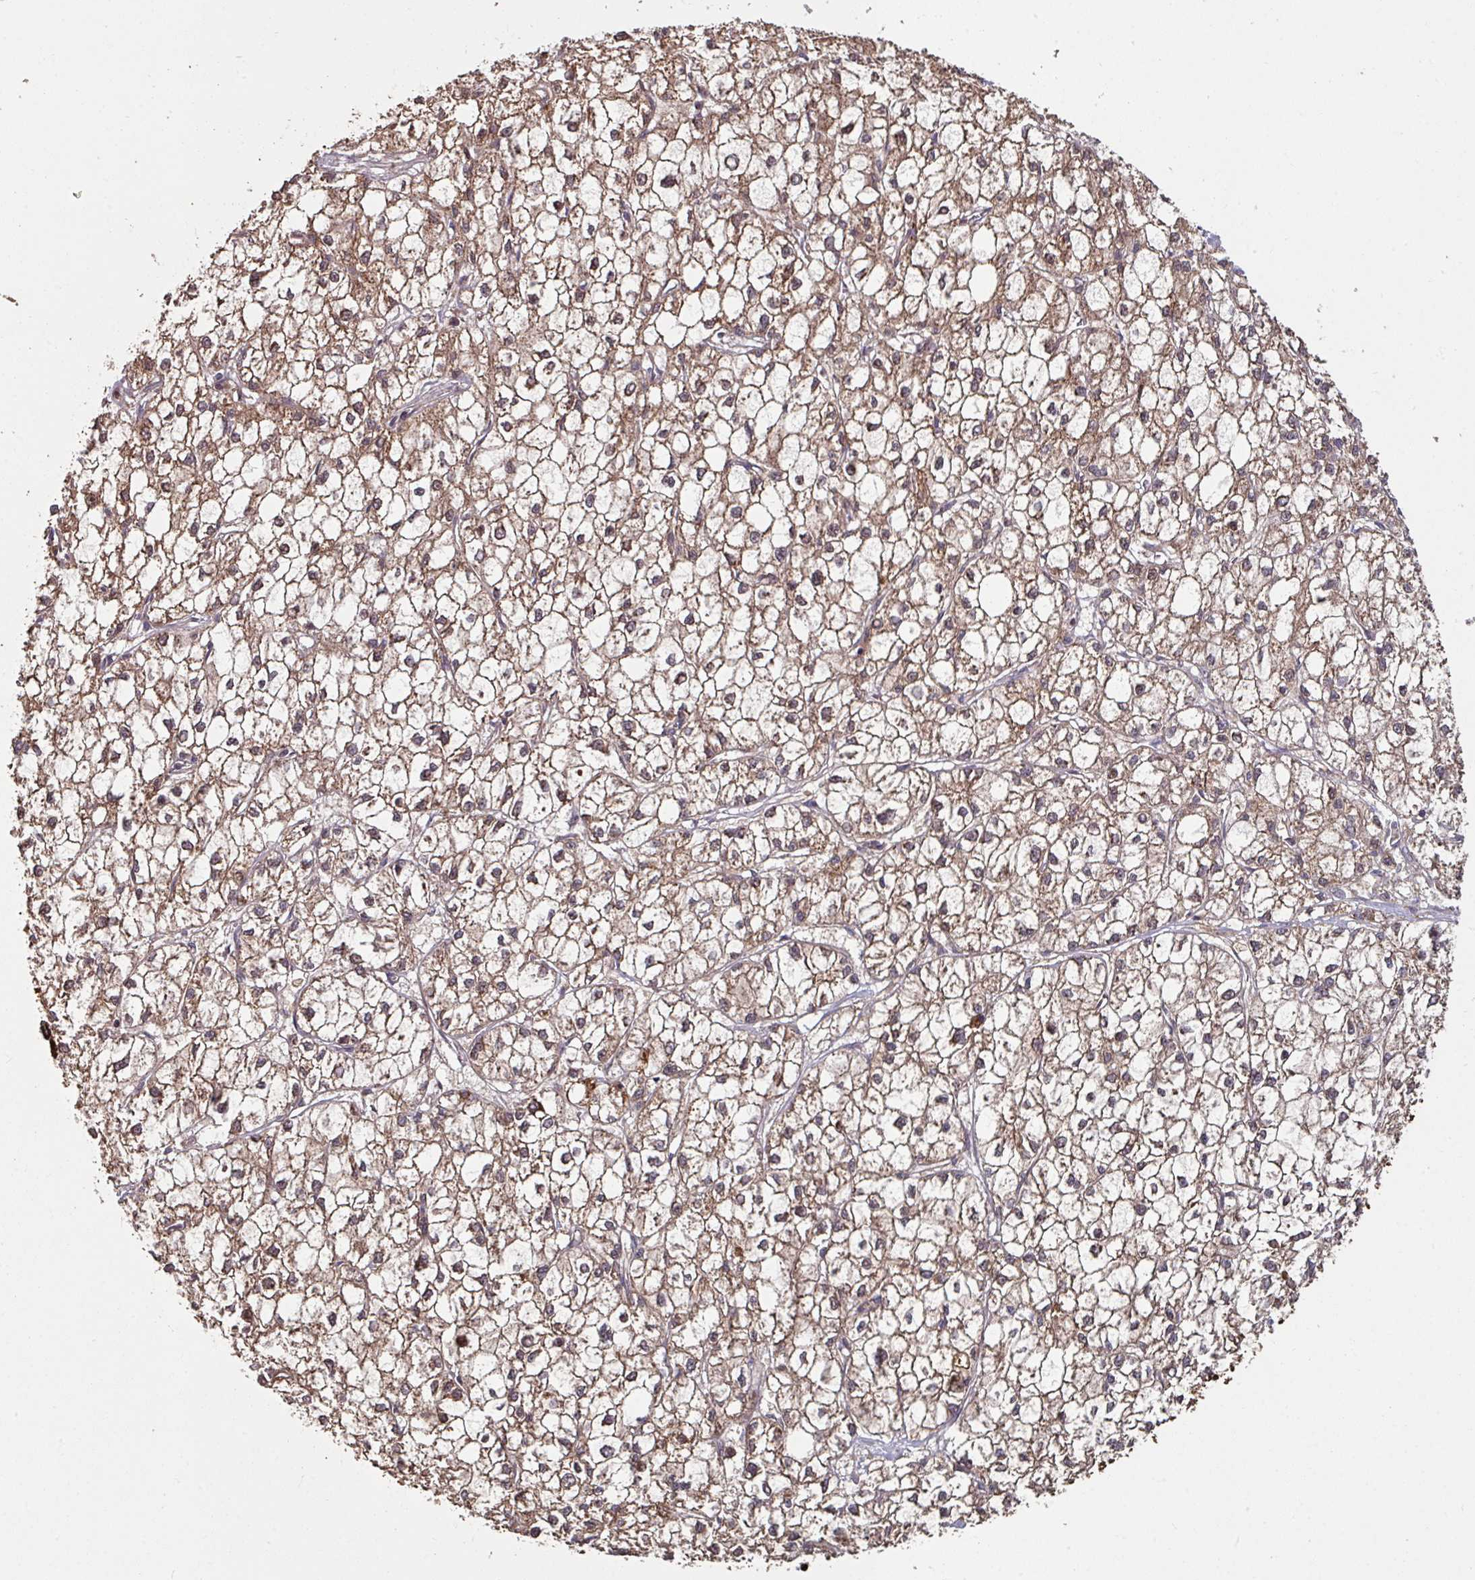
{"staining": {"intensity": "moderate", "quantity": ">75%", "location": "cytoplasmic/membranous"}, "tissue": "liver cancer", "cell_type": "Tumor cells", "image_type": "cancer", "snomed": [{"axis": "morphology", "description": "Carcinoma, Hepatocellular, NOS"}, {"axis": "topography", "description": "Liver"}], "caption": "High-magnification brightfield microscopy of hepatocellular carcinoma (liver) stained with DAB (brown) and counterstained with hematoxylin (blue). tumor cells exhibit moderate cytoplasmic/membranous positivity is identified in approximately>75% of cells.", "gene": "OR2D3", "patient": {"sex": "female", "age": 43}}